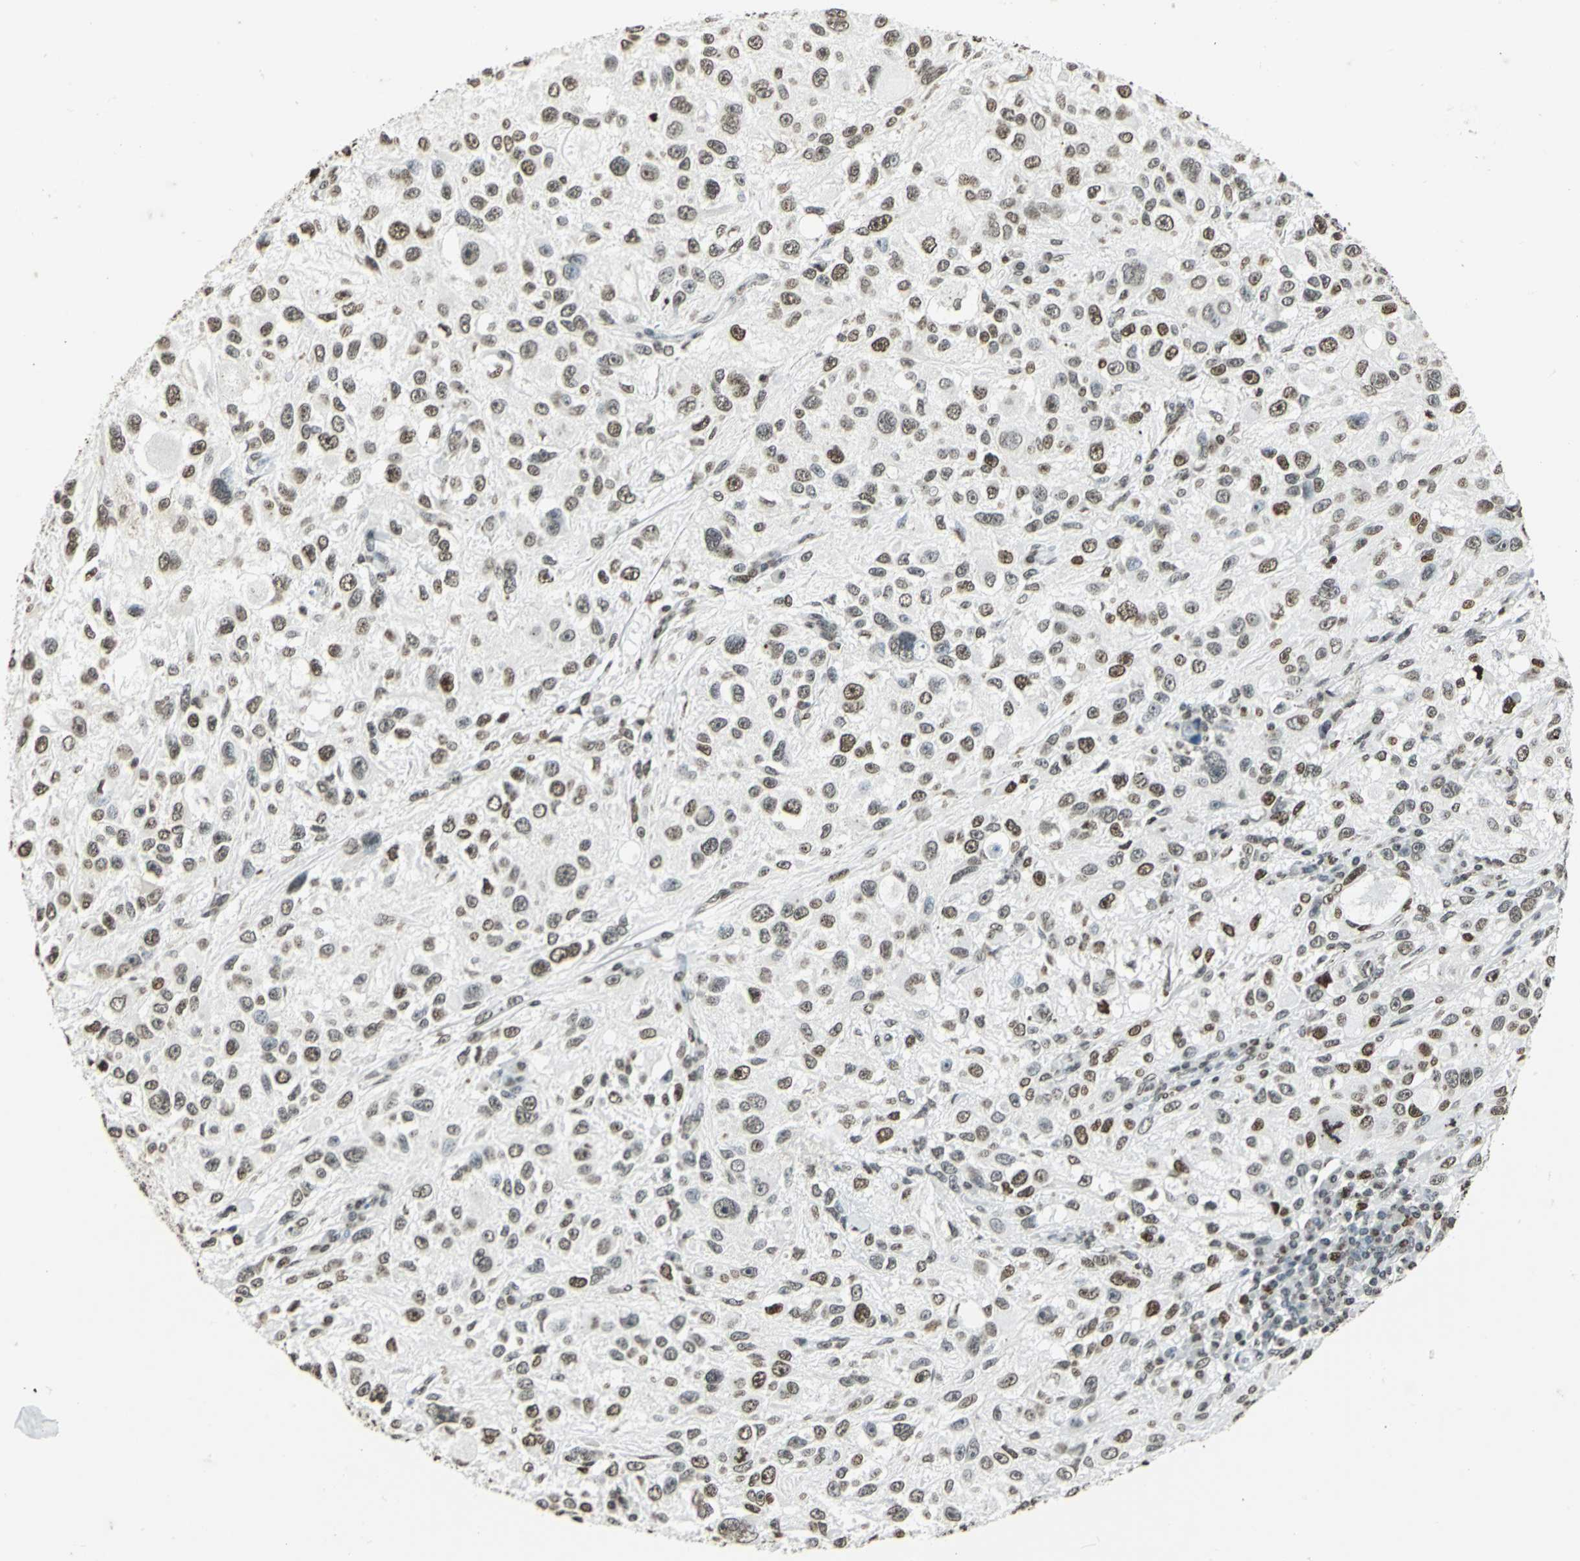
{"staining": {"intensity": "moderate", "quantity": ">75%", "location": "nuclear"}, "tissue": "melanoma", "cell_type": "Tumor cells", "image_type": "cancer", "snomed": [{"axis": "morphology", "description": "Necrosis, NOS"}, {"axis": "morphology", "description": "Malignant melanoma, NOS"}, {"axis": "topography", "description": "Skin"}], "caption": "An immunohistochemistry (IHC) image of tumor tissue is shown. Protein staining in brown shows moderate nuclear positivity in melanoma within tumor cells. The staining was performed using DAB (3,3'-diaminobenzidine) to visualize the protein expression in brown, while the nuclei were stained in blue with hematoxylin (Magnification: 20x).", "gene": "MCM4", "patient": {"sex": "female", "age": 87}}